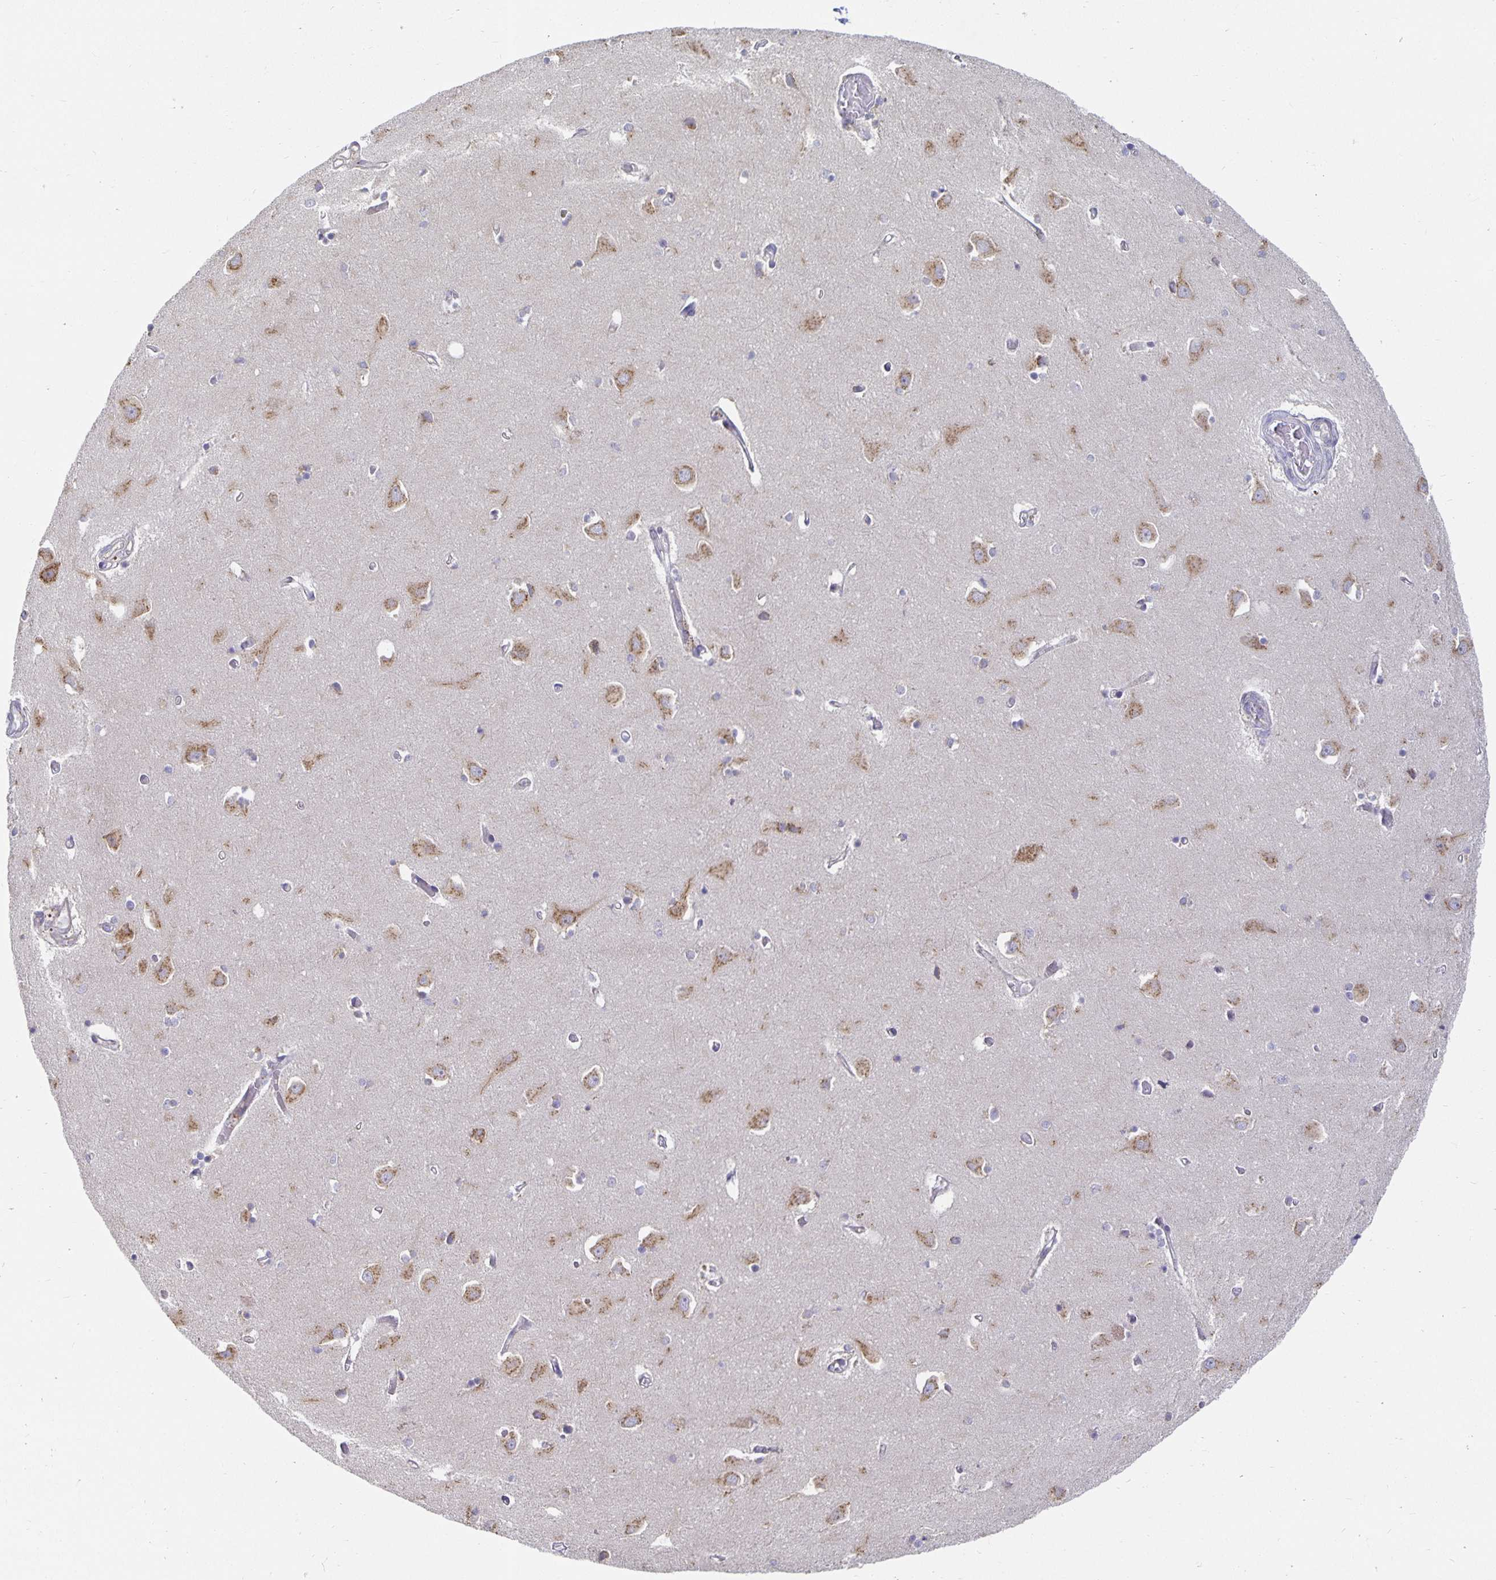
{"staining": {"intensity": "moderate", "quantity": "25%-75%", "location": "cytoplasmic/membranous"}, "tissue": "caudate", "cell_type": "Glial cells", "image_type": "normal", "snomed": [{"axis": "morphology", "description": "Normal tissue, NOS"}, {"axis": "topography", "description": "Lateral ventricle wall"}, {"axis": "topography", "description": "Hippocampus"}], "caption": "A photomicrograph of human caudate stained for a protein reveals moderate cytoplasmic/membranous brown staining in glial cells. Ihc stains the protein of interest in brown and the nuclei are stained blue.", "gene": "USO1", "patient": {"sex": "female", "age": 63}}